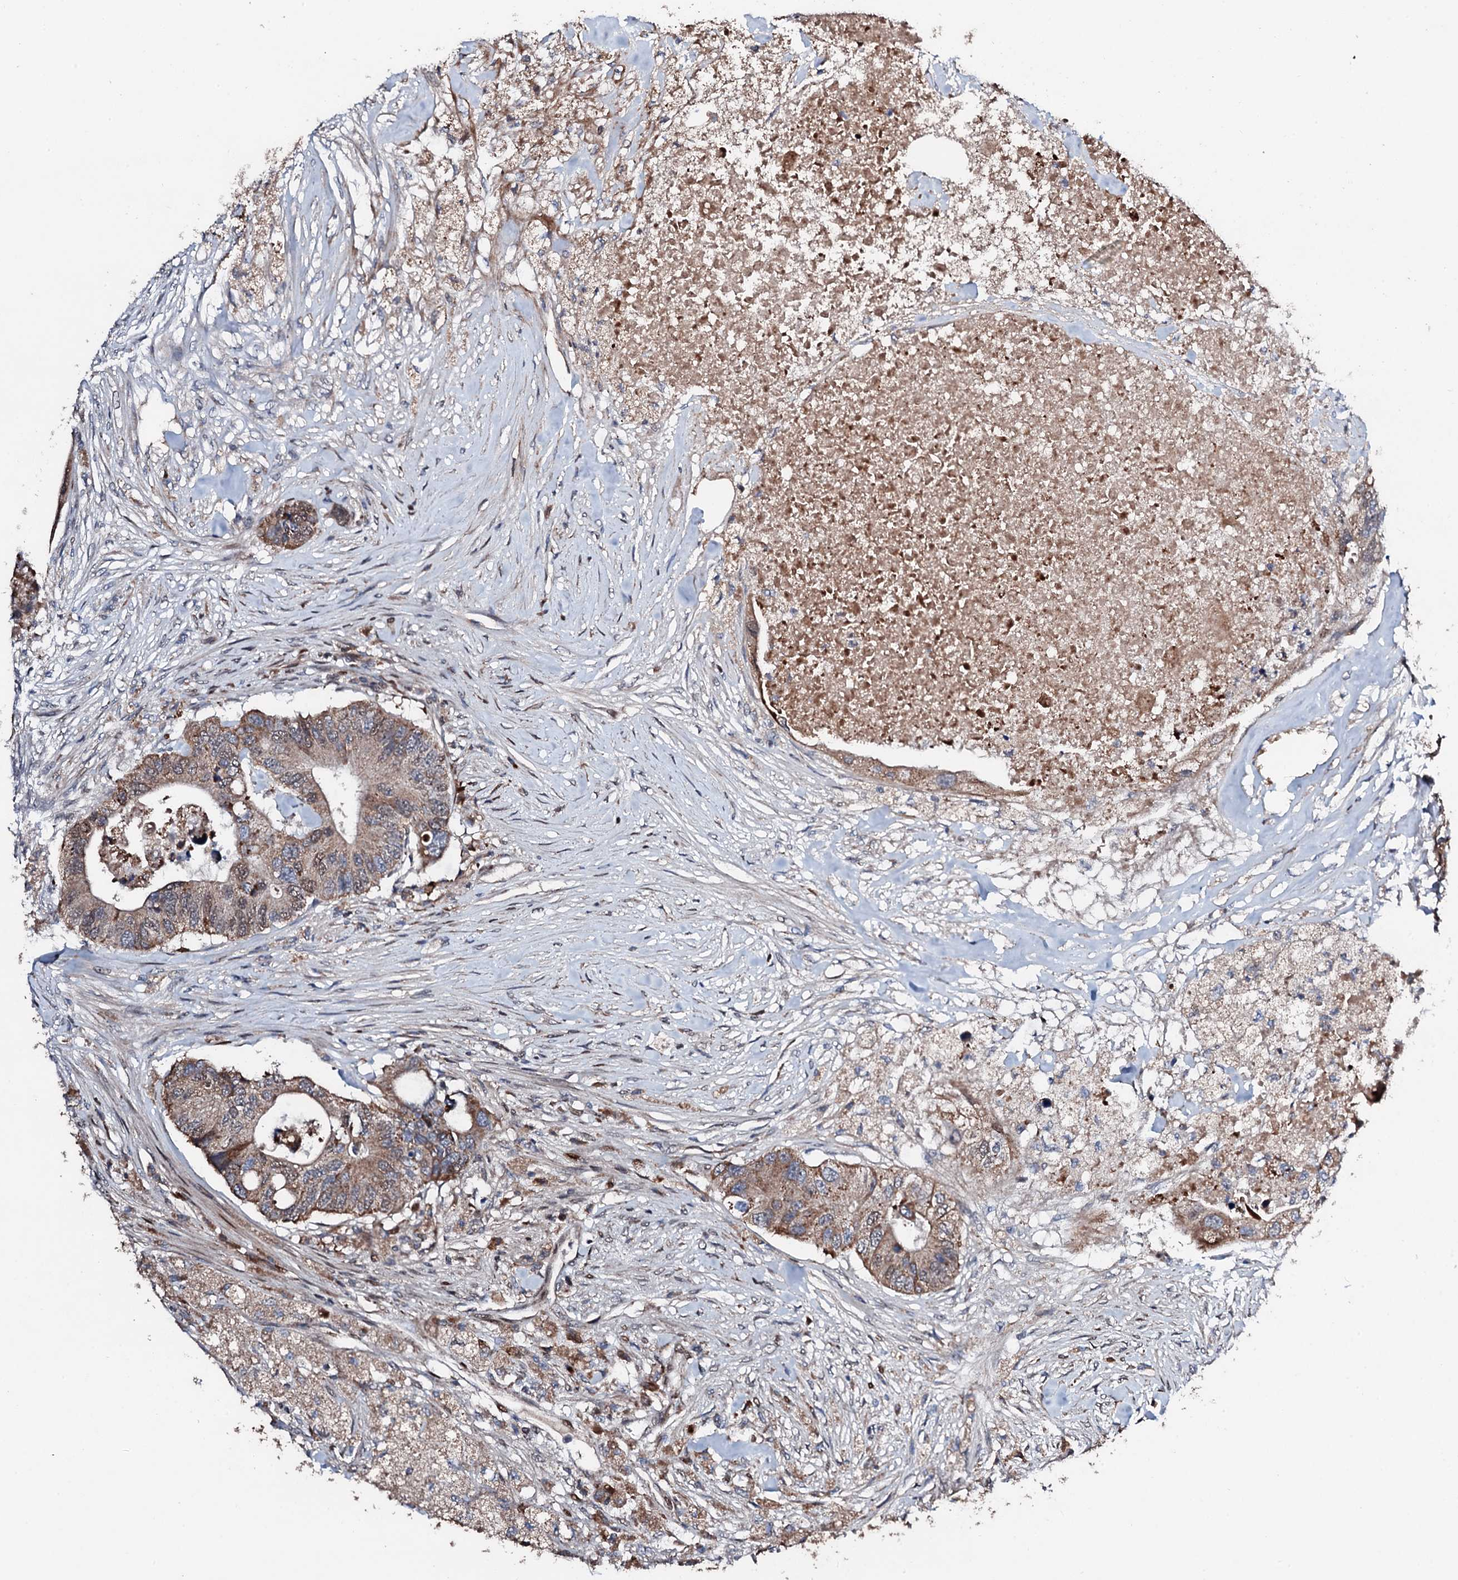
{"staining": {"intensity": "weak", "quantity": ">75%", "location": "cytoplasmic/membranous,nuclear"}, "tissue": "colorectal cancer", "cell_type": "Tumor cells", "image_type": "cancer", "snomed": [{"axis": "morphology", "description": "Adenocarcinoma, NOS"}, {"axis": "topography", "description": "Colon"}], "caption": "The immunohistochemical stain labels weak cytoplasmic/membranous and nuclear staining in tumor cells of colorectal cancer tissue.", "gene": "KIF18A", "patient": {"sex": "male", "age": 71}}